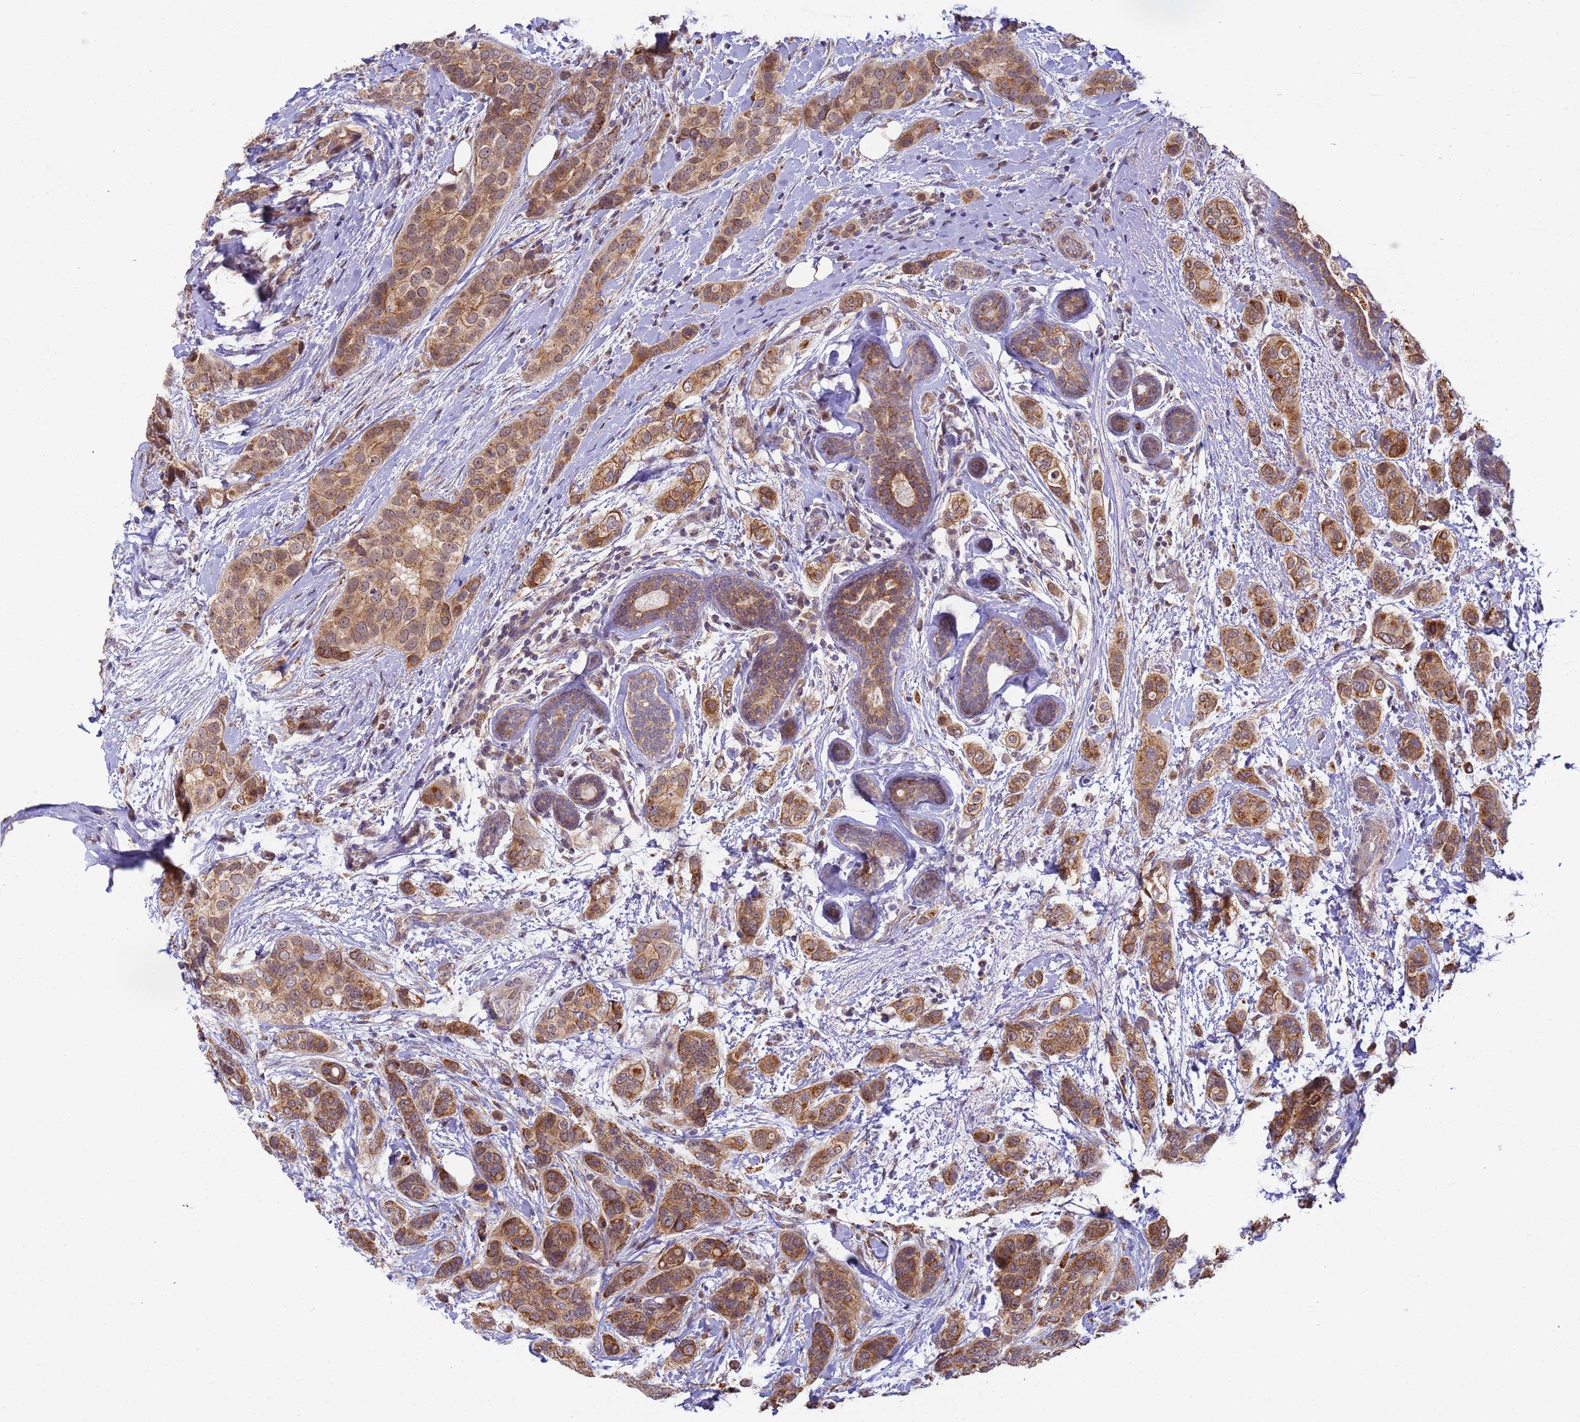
{"staining": {"intensity": "moderate", "quantity": ">75%", "location": "cytoplasmic/membranous"}, "tissue": "breast cancer", "cell_type": "Tumor cells", "image_type": "cancer", "snomed": [{"axis": "morphology", "description": "Lobular carcinoma"}, {"axis": "topography", "description": "Breast"}], "caption": "The micrograph shows staining of lobular carcinoma (breast), revealing moderate cytoplasmic/membranous protein positivity (brown color) within tumor cells.", "gene": "RAPGEF3", "patient": {"sex": "female", "age": 51}}